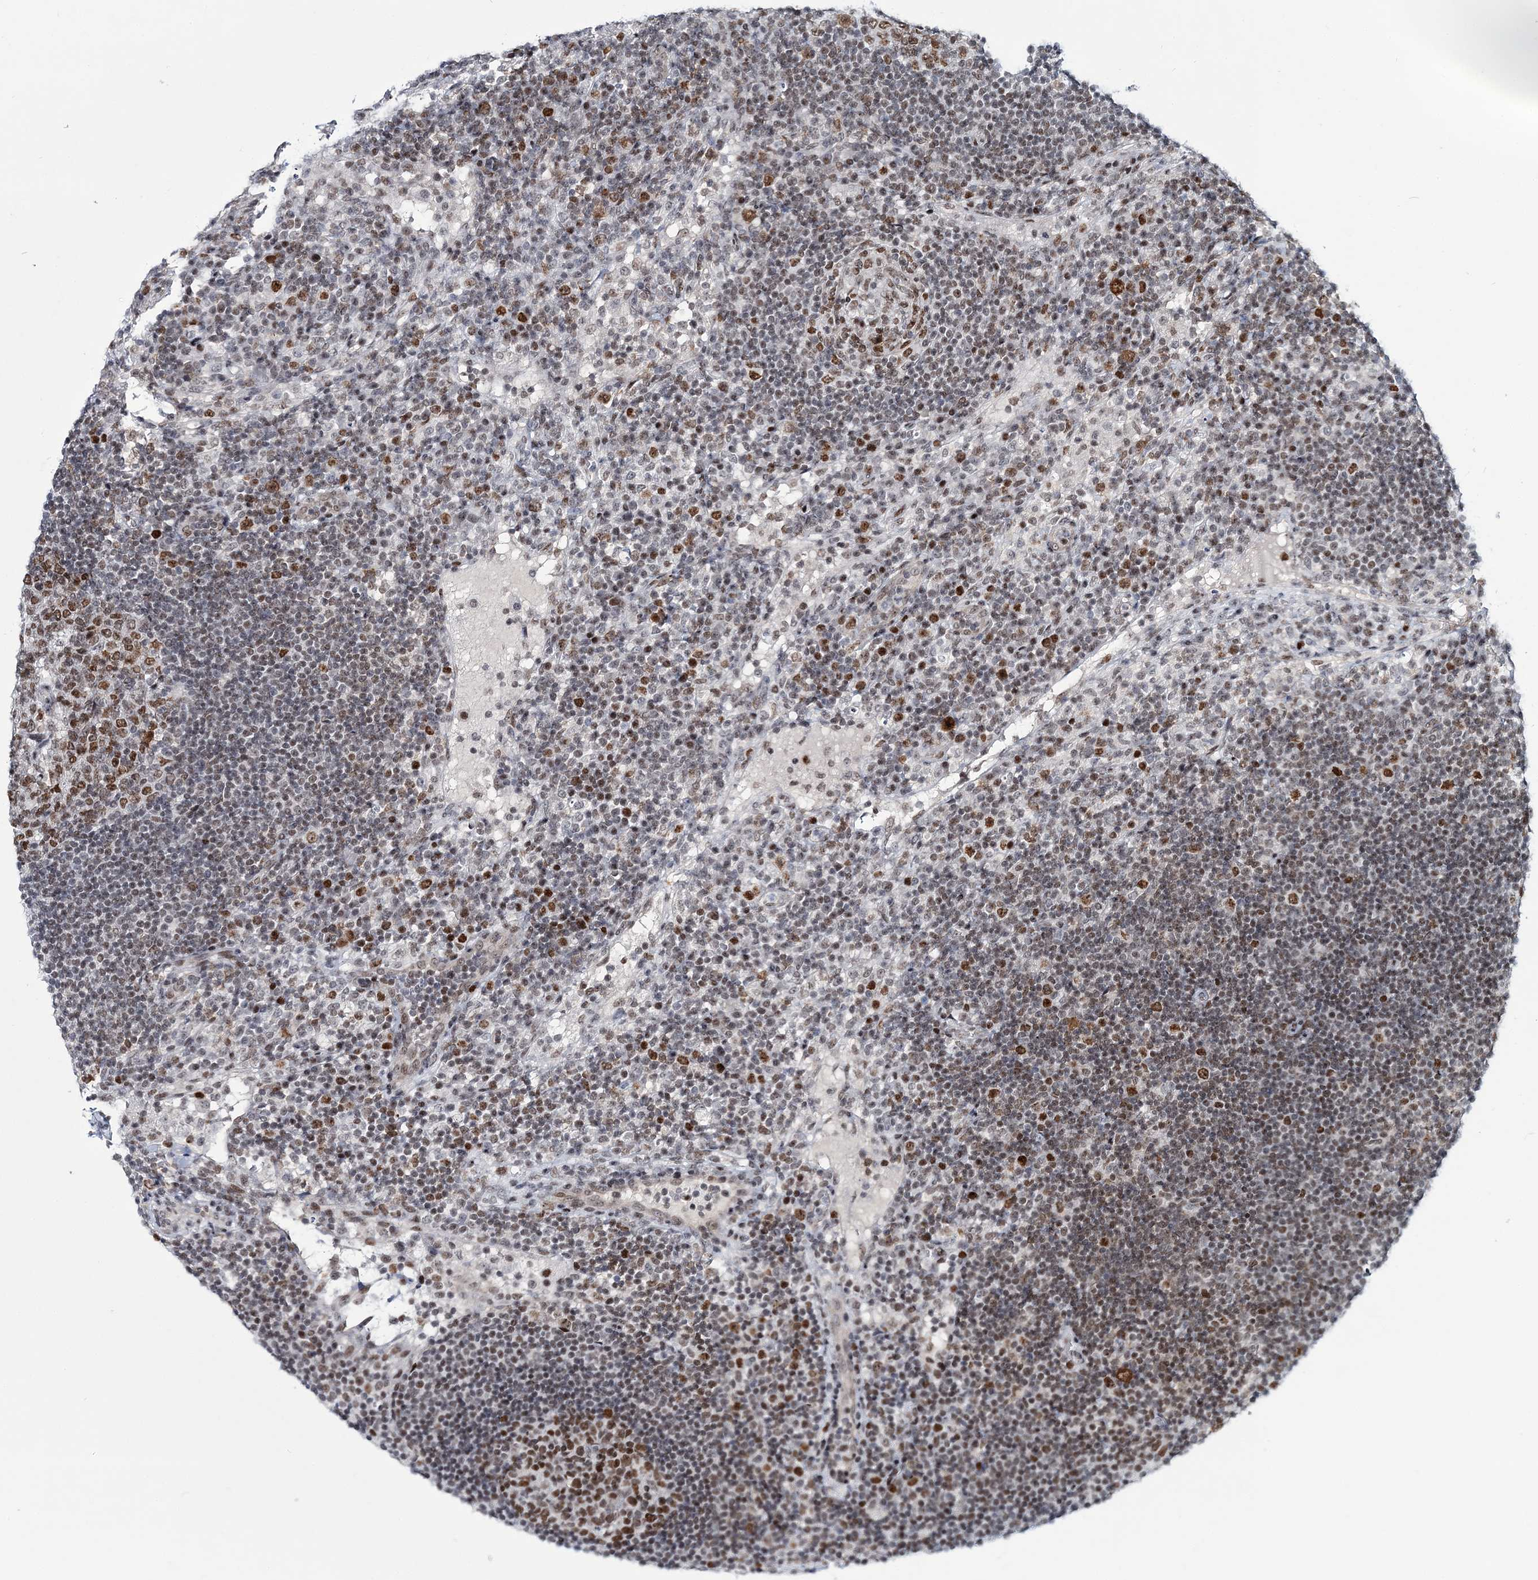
{"staining": {"intensity": "moderate", "quantity": ">75%", "location": "nuclear"}, "tissue": "lymph node", "cell_type": "Germinal center cells", "image_type": "normal", "snomed": [{"axis": "morphology", "description": "Normal tissue, NOS"}, {"axis": "topography", "description": "Lymph node"}], "caption": "Protein staining of normal lymph node exhibits moderate nuclear expression in approximately >75% of germinal center cells. Using DAB (3,3'-diaminobenzidine) (brown) and hematoxylin (blue) stains, captured at high magnification using brightfield microscopy.", "gene": "LRRFIP2", "patient": {"sex": "female", "age": 53}}